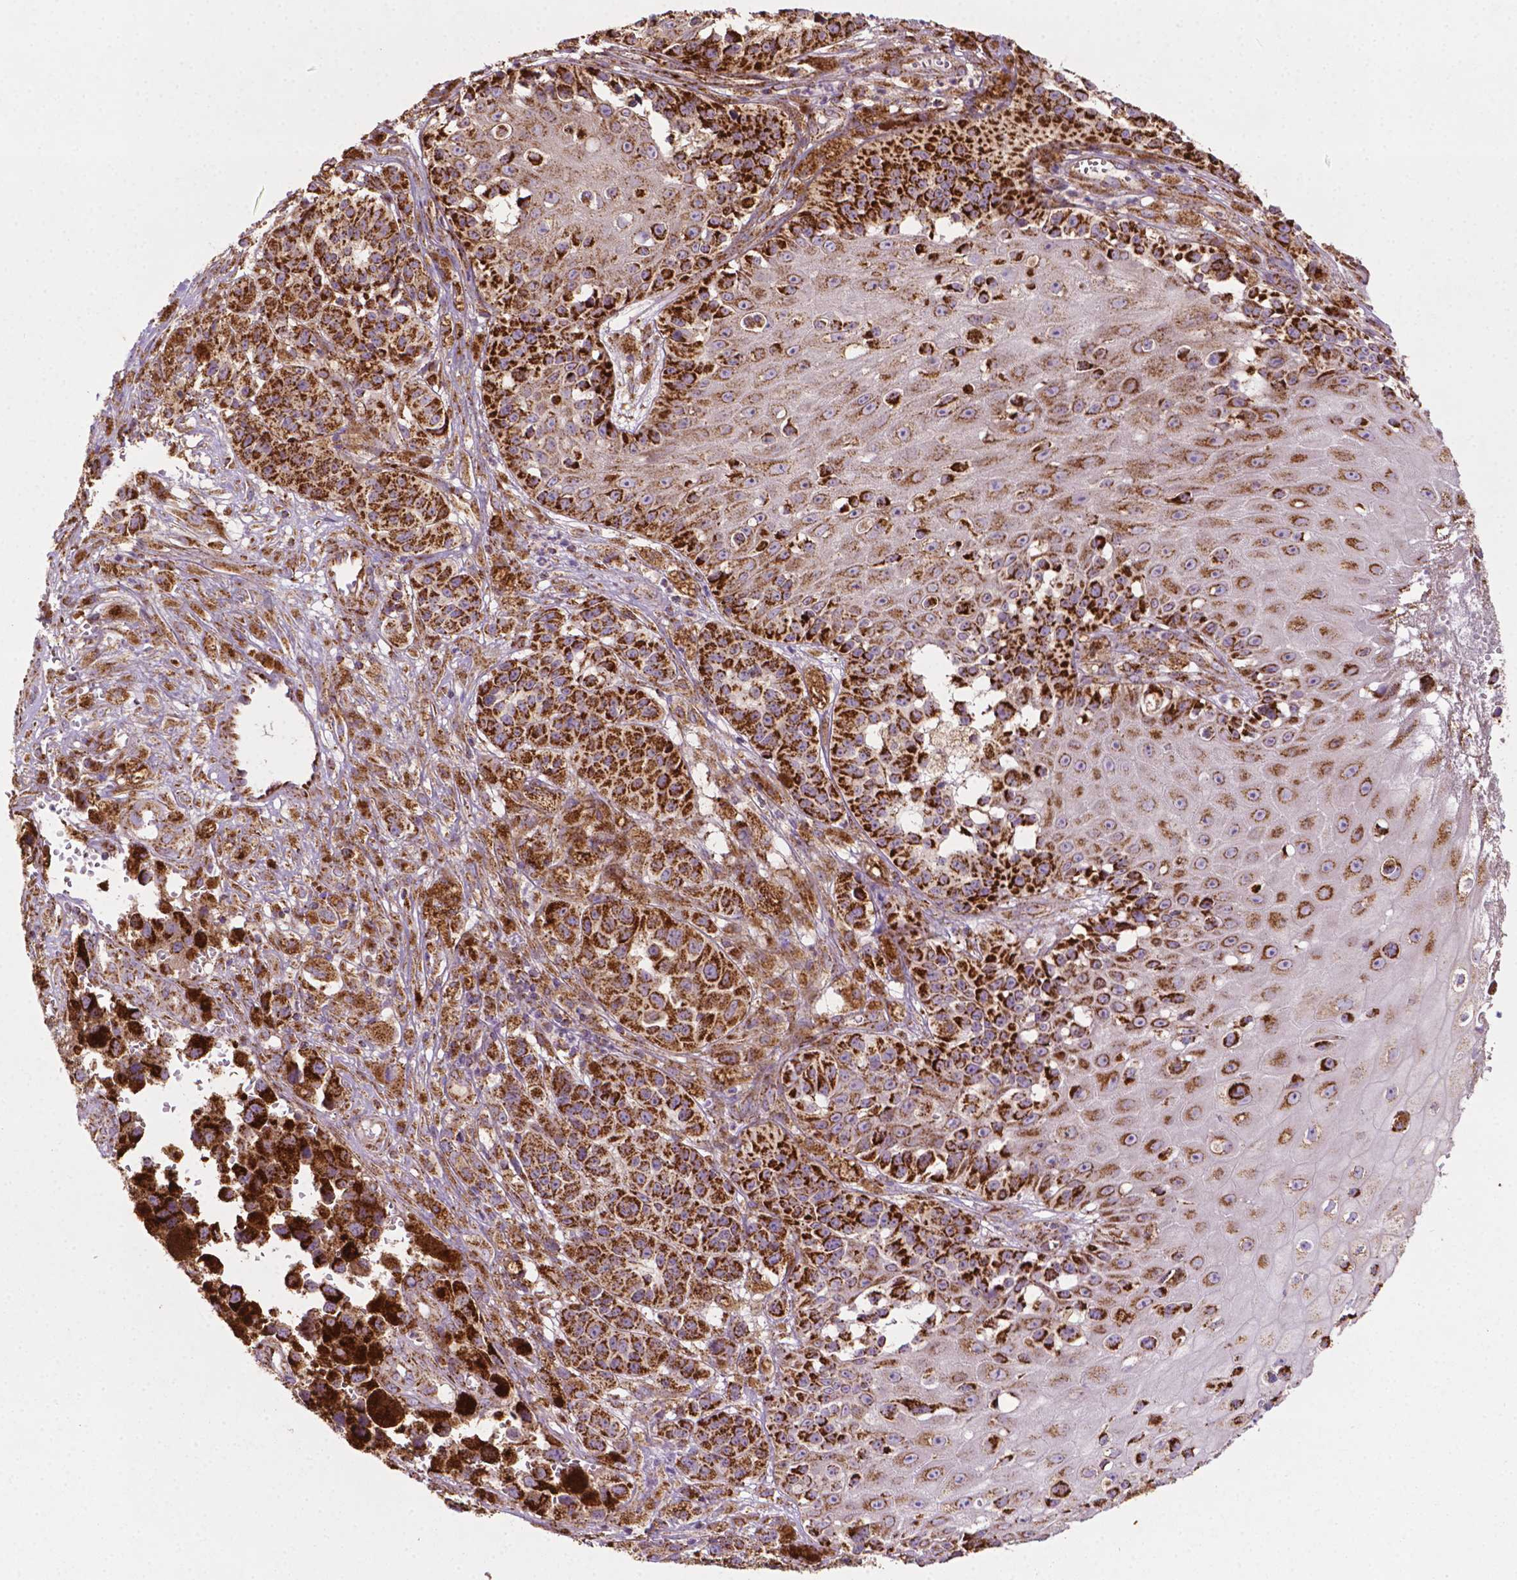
{"staining": {"intensity": "strong", "quantity": ">75%", "location": "cytoplasmic/membranous"}, "tissue": "melanoma", "cell_type": "Tumor cells", "image_type": "cancer", "snomed": [{"axis": "morphology", "description": "Malignant melanoma, NOS"}, {"axis": "topography", "description": "Skin"}], "caption": "Immunohistochemical staining of human malignant melanoma shows high levels of strong cytoplasmic/membranous protein staining in approximately >75% of tumor cells.", "gene": "ILVBL", "patient": {"sex": "female", "age": 58}}